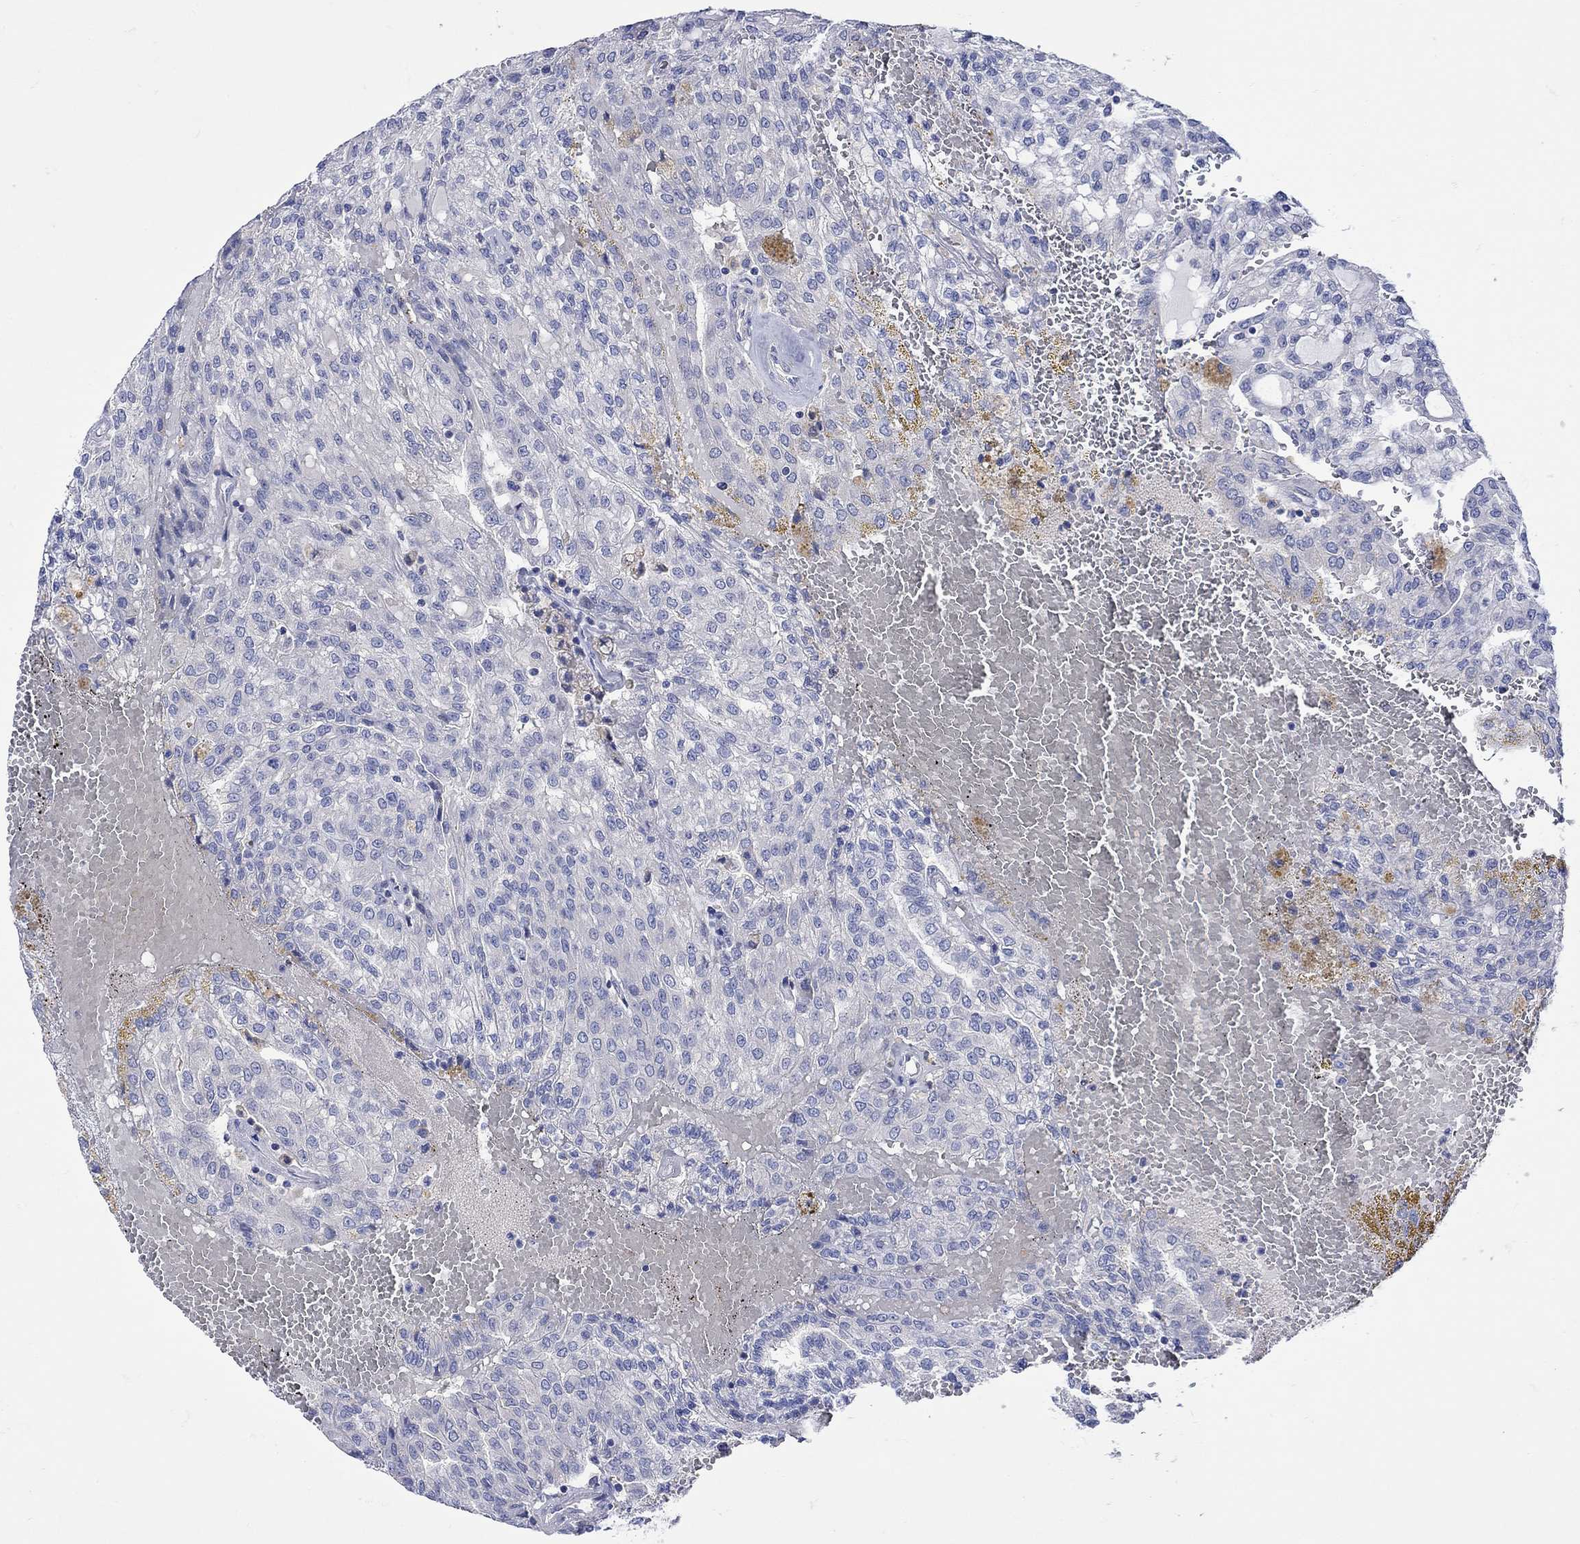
{"staining": {"intensity": "negative", "quantity": "none", "location": "none"}, "tissue": "renal cancer", "cell_type": "Tumor cells", "image_type": "cancer", "snomed": [{"axis": "morphology", "description": "Adenocarcinoma, NOS"}, {"axis": "topography", "description": "Kidney"}], "caption": "Immunohistochemistry (IHC) of renal cancer (adenocarcinoma) shows no expression in tumor cells. (IHC, brightfield microscopy, high magnification).", "gene": "MSI1", "patient": {"sex": "male", "age": 63}}